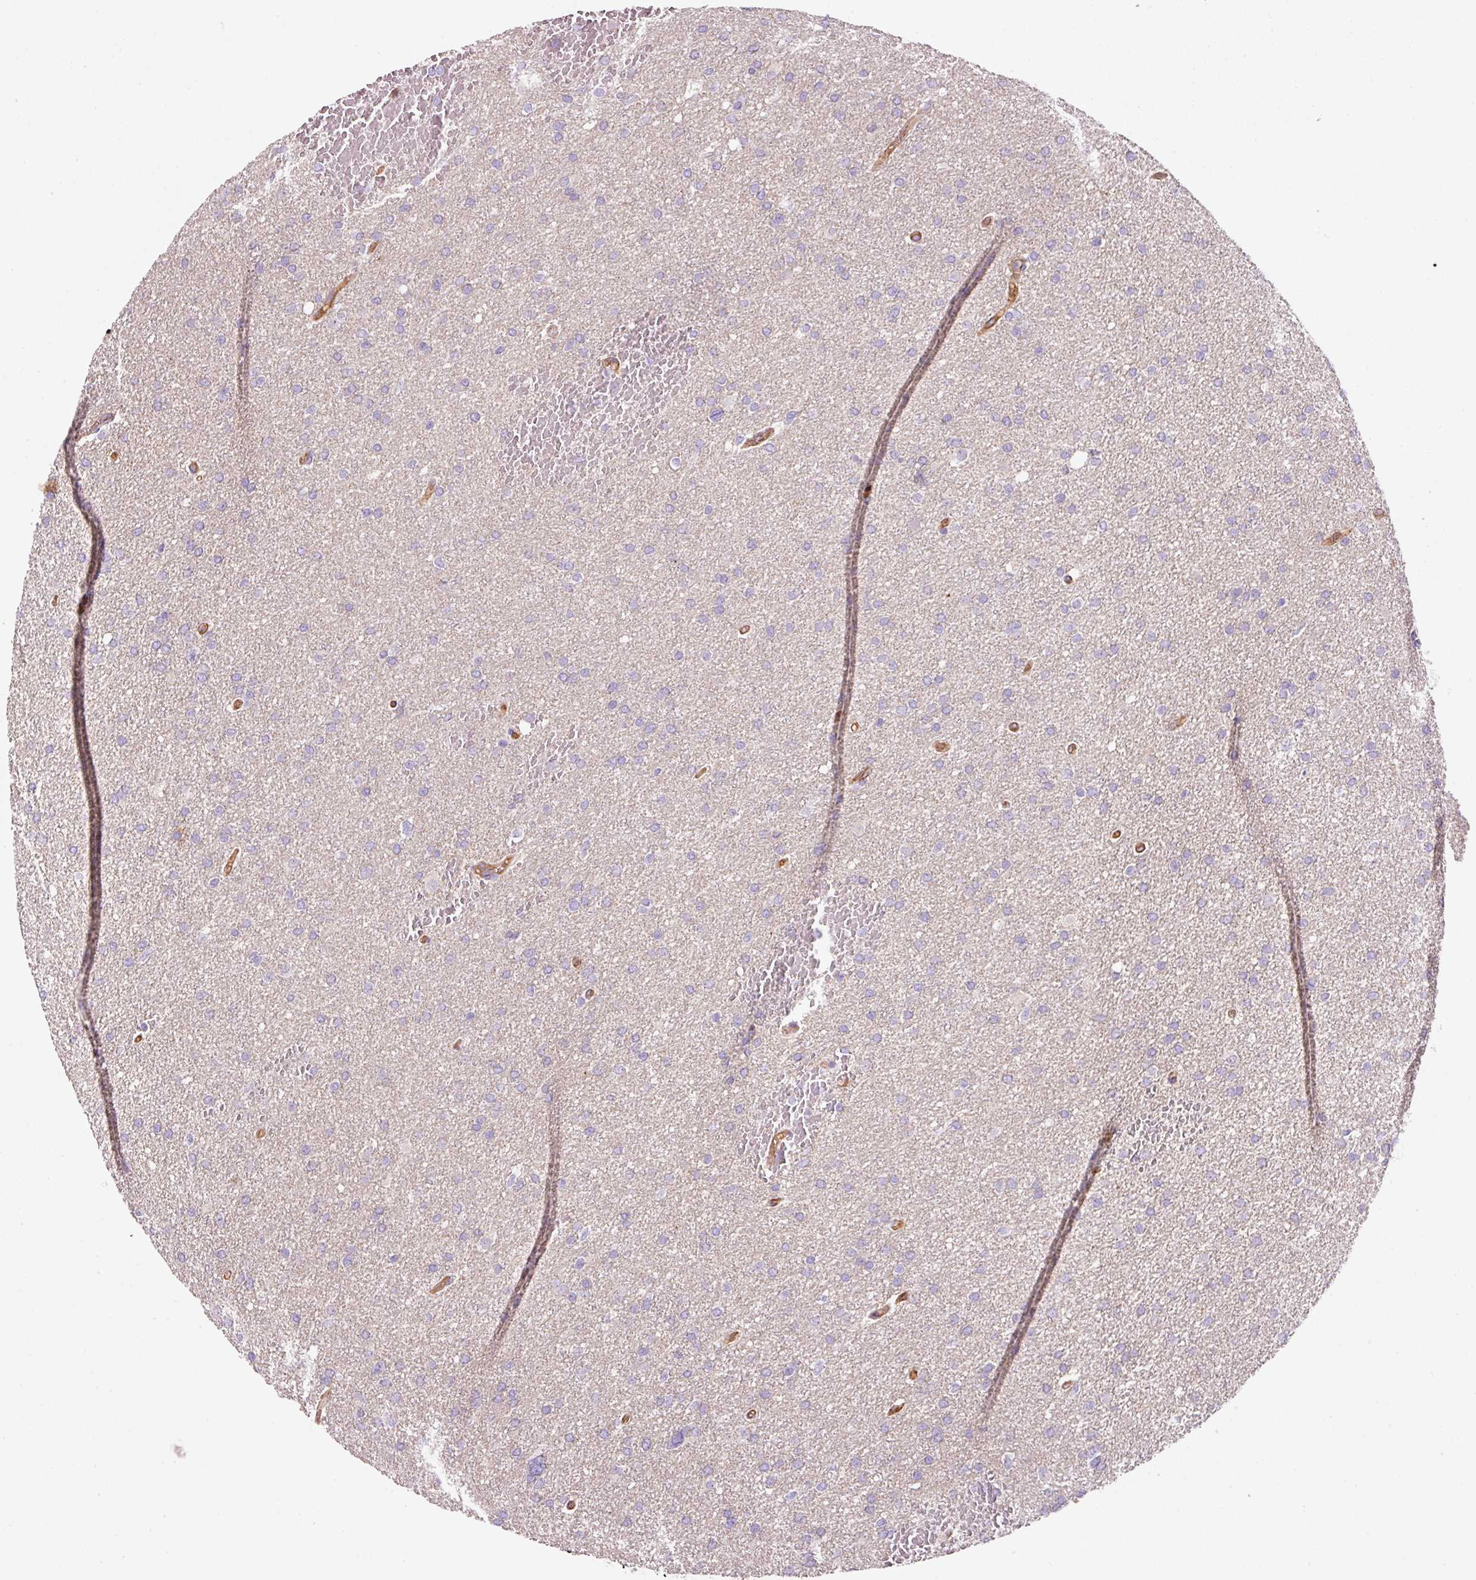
{"staining": {"intensity": "negative", "quantity": "none", "location": "none"}, "tissue": "glioma", "cell_type": "Tumor cells", "image_type": "cancer", "snomed": [{"axis": "morphology", "description": "Glioma, malignant, High grade"}, {"axis": "topography", "description": "Cerebral cortex"}], "caption": "DAB immunohistochemical staining of human malignant high-grade glioma demonstrates no significant positivity in tumor cells.", "gene": "SOS2", "patient": {"sex": "female", "age": 36}}